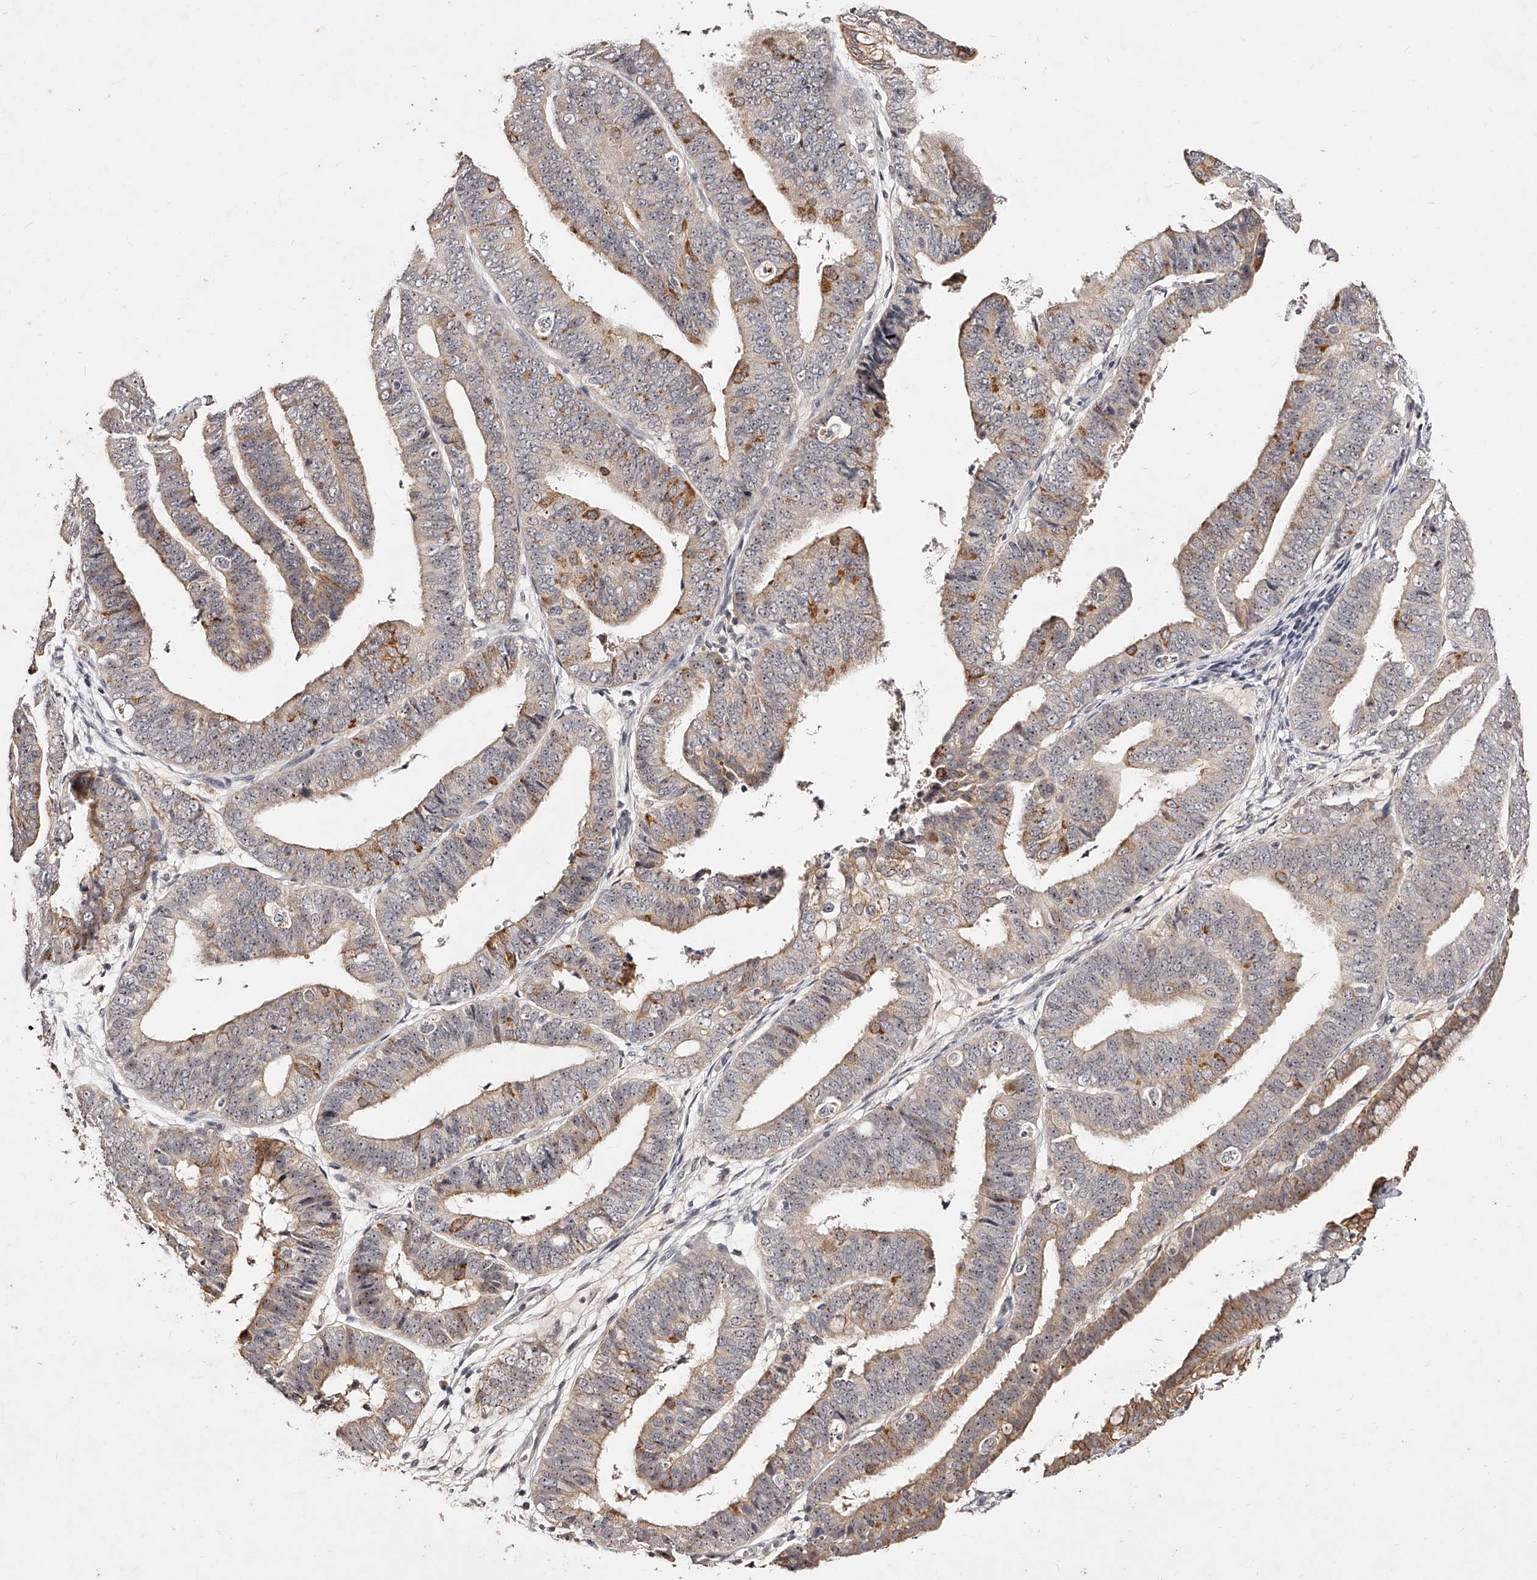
{"staining": {"intensity": "moderate", "quantity": "<25%", "location": "cytoplasmic/membranous"}, "tissue": "endometrial cancer", "cell_type": "Tumor cells", "image_type": "cancer", "snomed": [{"axis": "morphology", "description": "Adenocarcinoma, NOS"}, {"axis": "topography", "description": "Endometrium"}], "caption": "This image shows IHC staining of human endometrial adenocarcinoma, with low moderate cytoplasmic/membranous staining in about <25% of tumor cells.", "gene": "PHACTR1", "patient": {"sex": "female", "age": 63}}